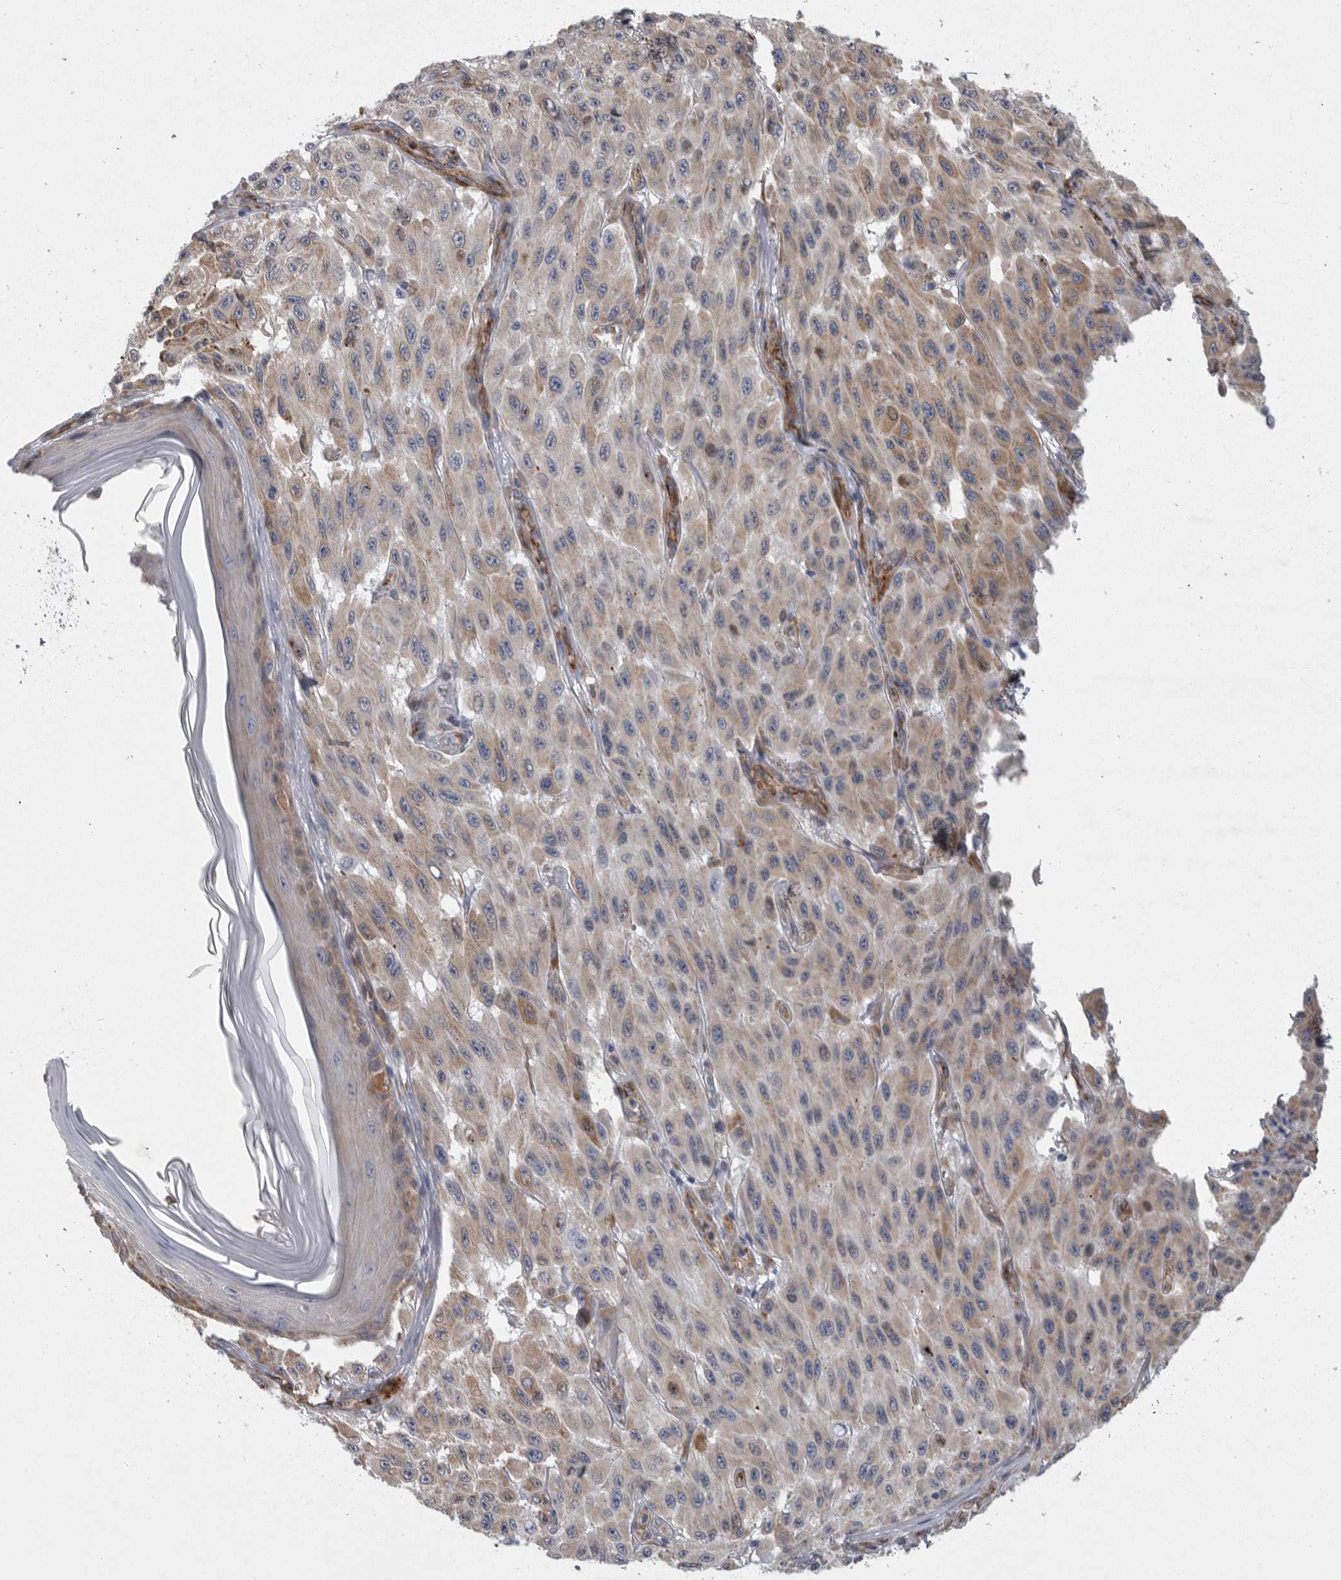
{"staining": {"intensity": "weak", "quantity": "25%-75%", "location": "cytoplasmic/membranous"}, "tissue": "melanoma", "cell_type": "Tumor cells", "image_type": "cancer", "snomed": [{"axis": "morphology", "description": "Malignant melanoma, NOS"}, {"axis": "topography", "description": "Skin"}], "caption": "Tumor cells reveal low levels of weak cytoplasmic/membranous staining in approximately 25%-75% of cells in malignant melanoma.", "gene": "MINPP1", "patient": {"sex": "male", "age": 30}}